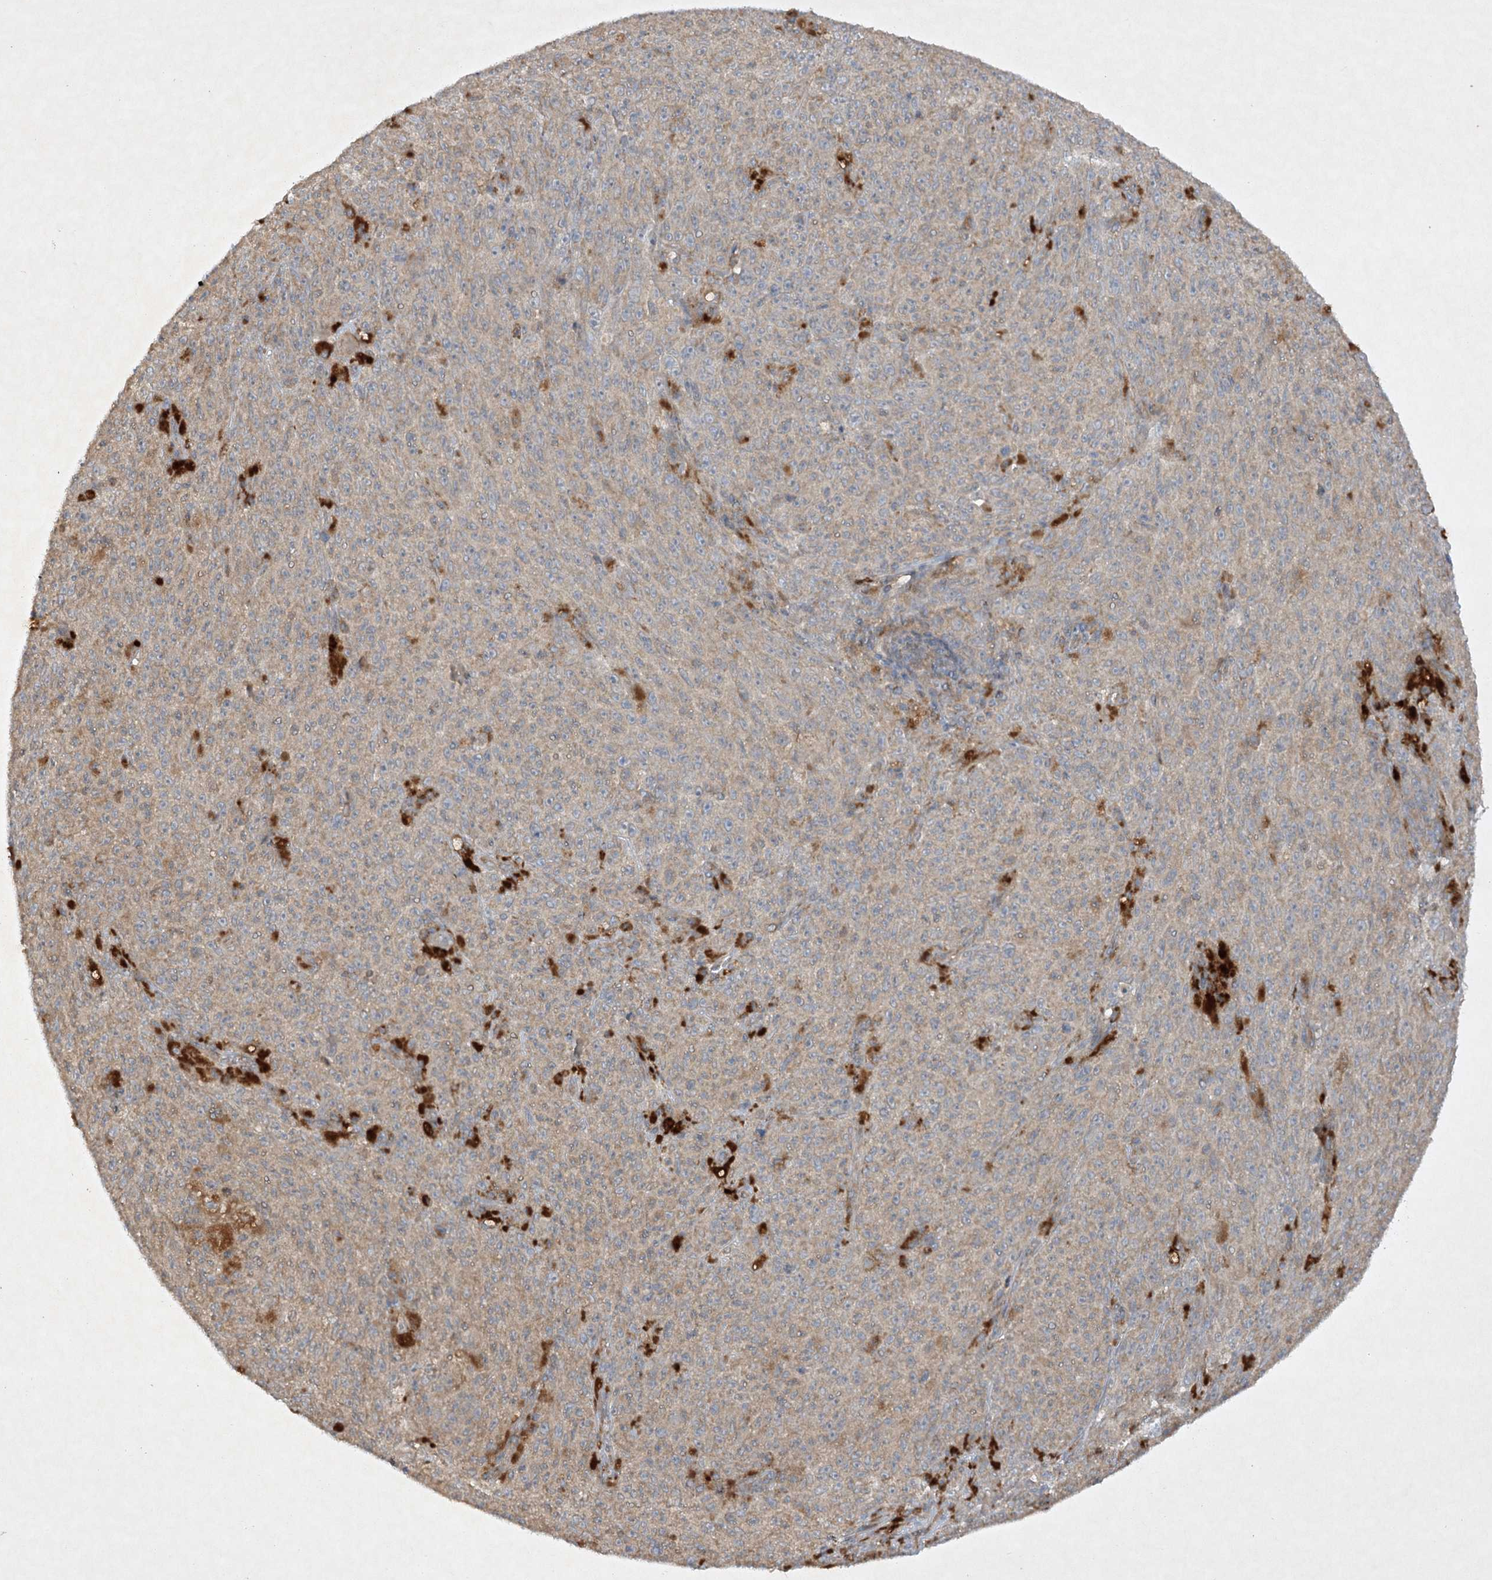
{"staining": {"intensity": "weak", "quantity": ">75%", "location": "cytoplasmic/membranous"}, "tissue": "melanoma", "cell_type": "Tumor cells", "image_type": "cancer", "snomed": [{"axis": "morphology", "description": "Malignant melanoma, NOS"}, {"axis": "topography", "description": "Skin"}], "caption": "Immunohistochemistry image of melanoma stained for a protein (brown), which exhibits low levels of weak cytoplasmic/membranous positivity in about >75% of tumor cells.", "gene": "TRAF3IP1", "patient": {"sex": "female", "age": 82}}